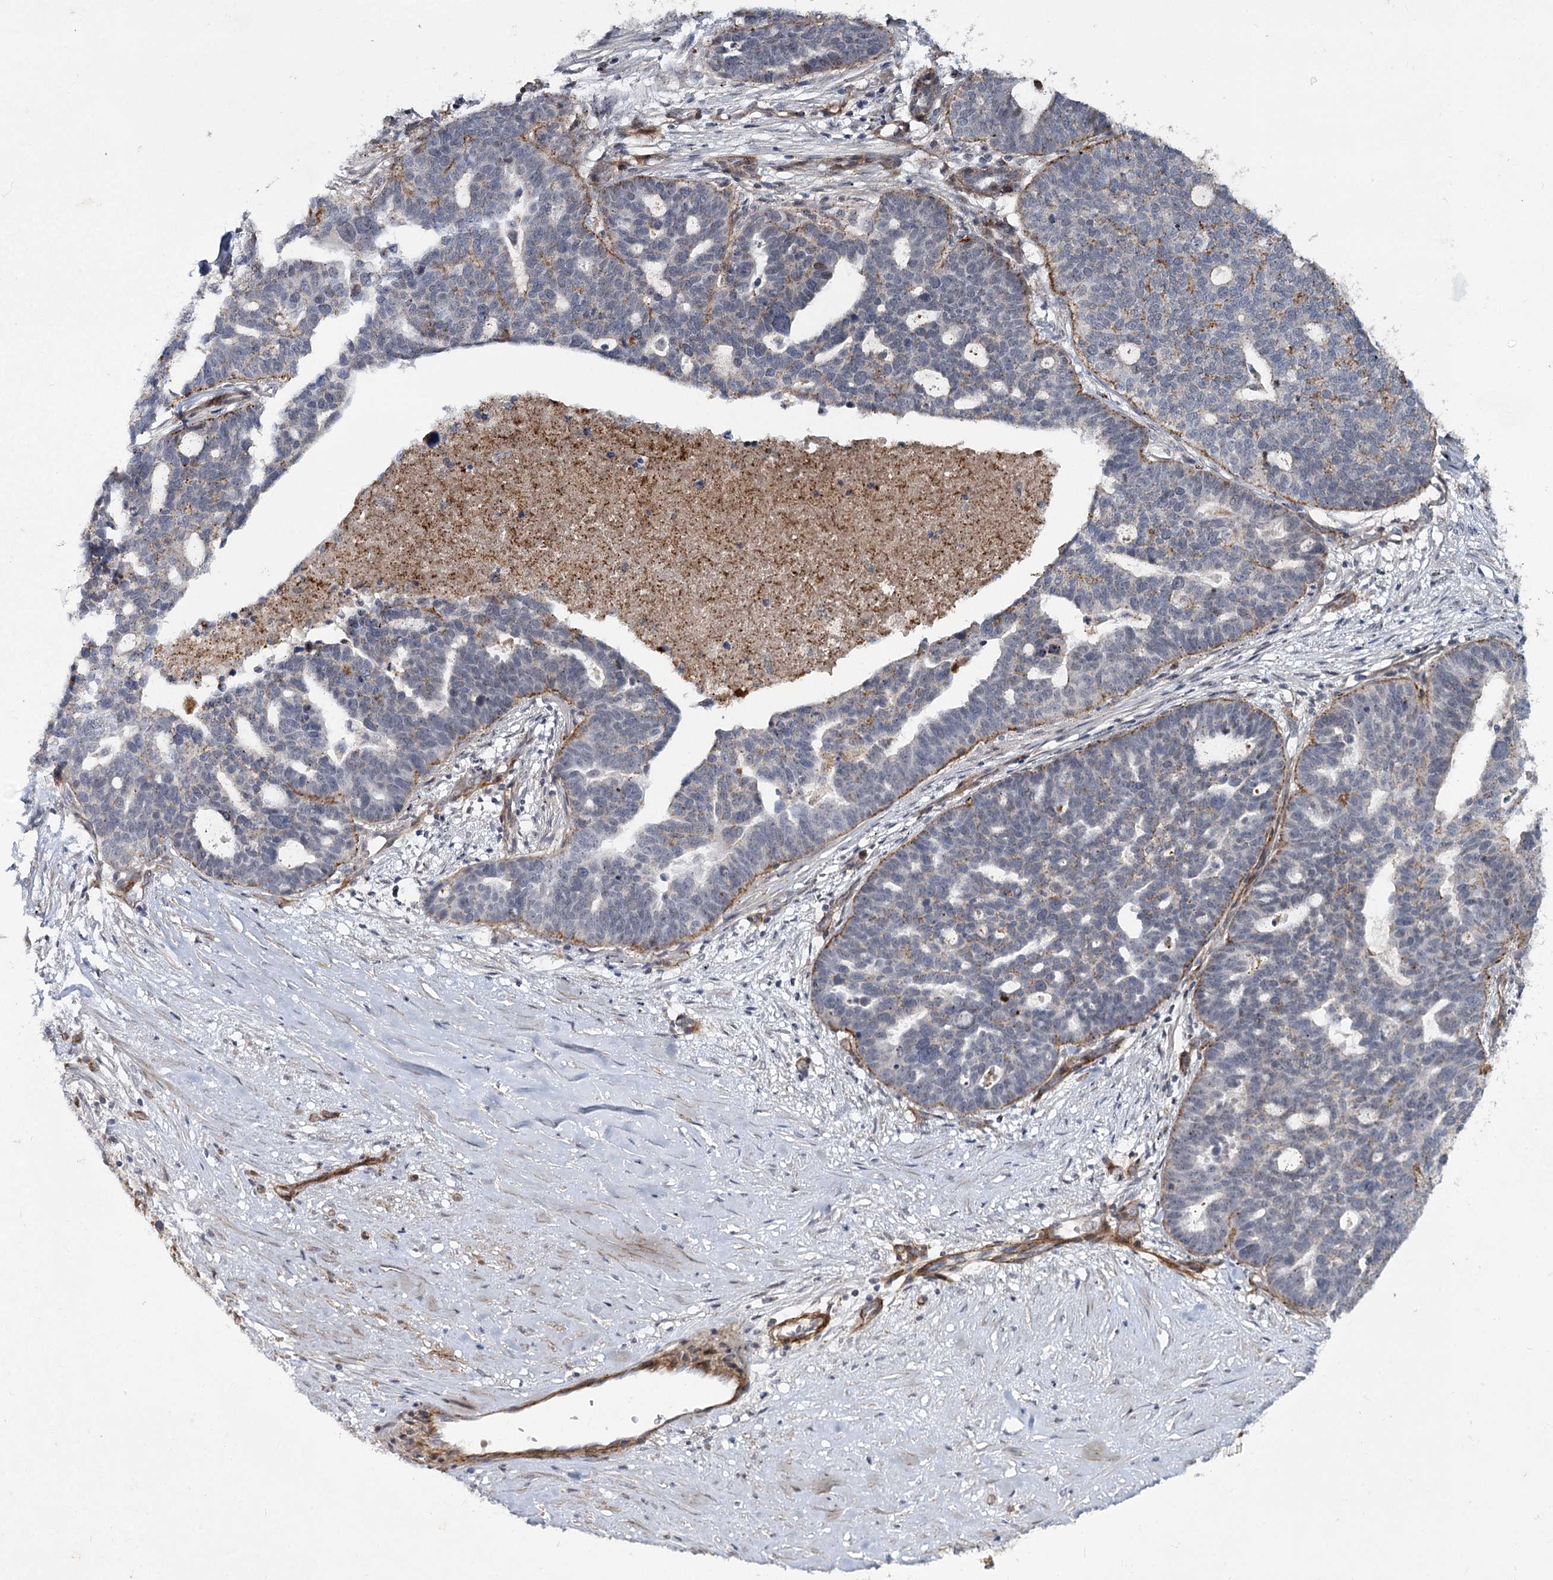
{"staining": {"intensity": "moderate", "quantity": "<25%", "location": "cytoplasmic/membranous"}, "tissue": "ovarian cancer", "cell_type": "Tumor cells", "image_type": "cancer", "snomed": [{"axis": "morphology", "description": "Cystadenocarcinoma, serous, NOS"}, {"axis": "topography", "description": "Ovary"}], "caption": "Human ovarian serous cystadenocarcinoma stained with a protein marker displays moderate staining in tumor cells.", "gene": "ATL2", "patient": {"sex": "female", "age": 59}}